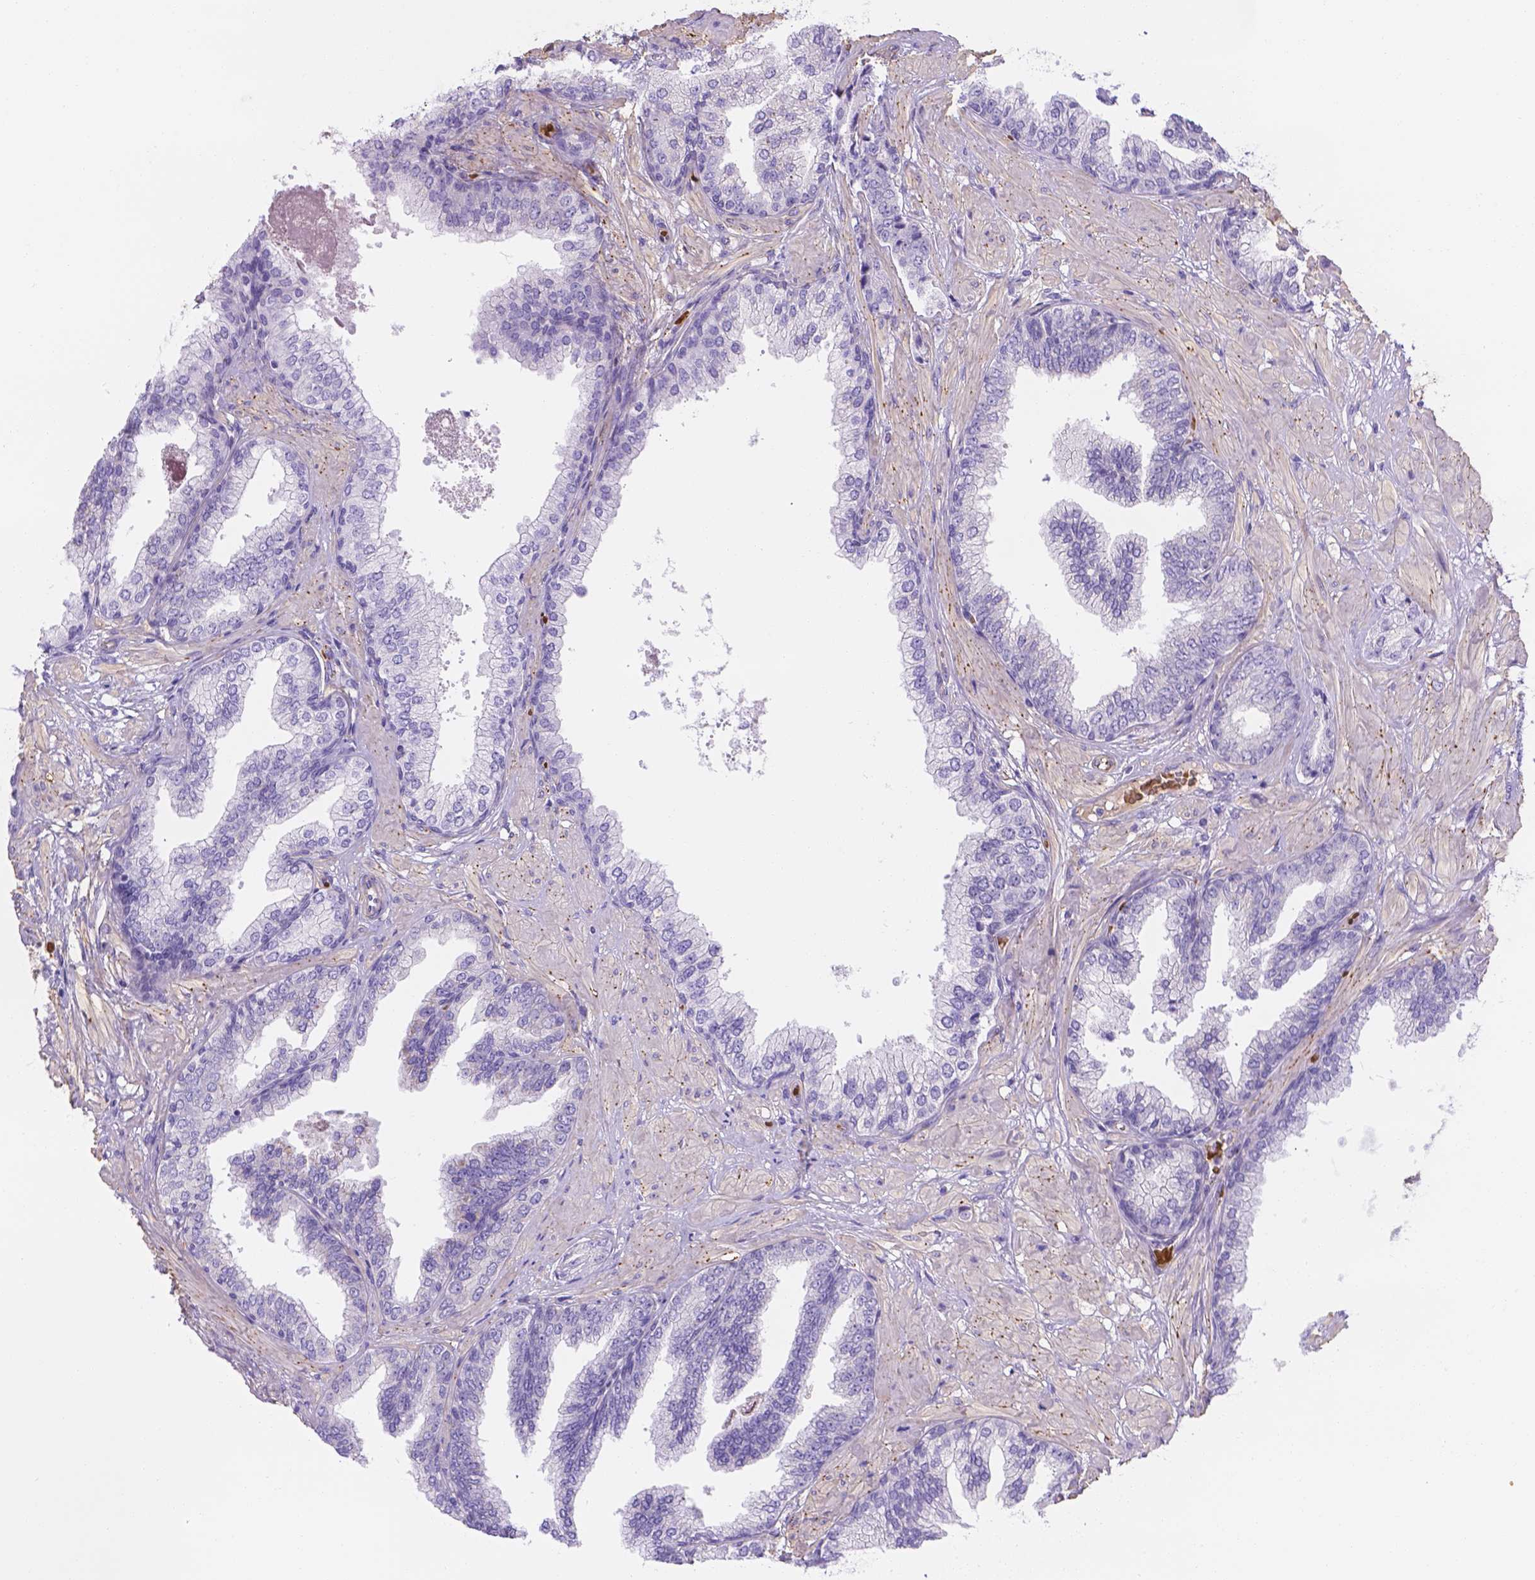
{"staining": {"intensity": "negative", "quantity": "none", "location": "none"}, "tissue": "prostate cancer", "cell_type": "Tumor cells", "image_type": "cancer", "snomed": [{"axis": "morphology", "description": "Adenocarcinoma, Low grade"}, {"axis": "topography", "description": "Prostate"}], "caption": "Tumor cells are negative for protein expression in human adenocarcinoma (low-grade) (prostate).", "gene": "SLC40A1", "patient": {"sex": "male", "age": 55}}